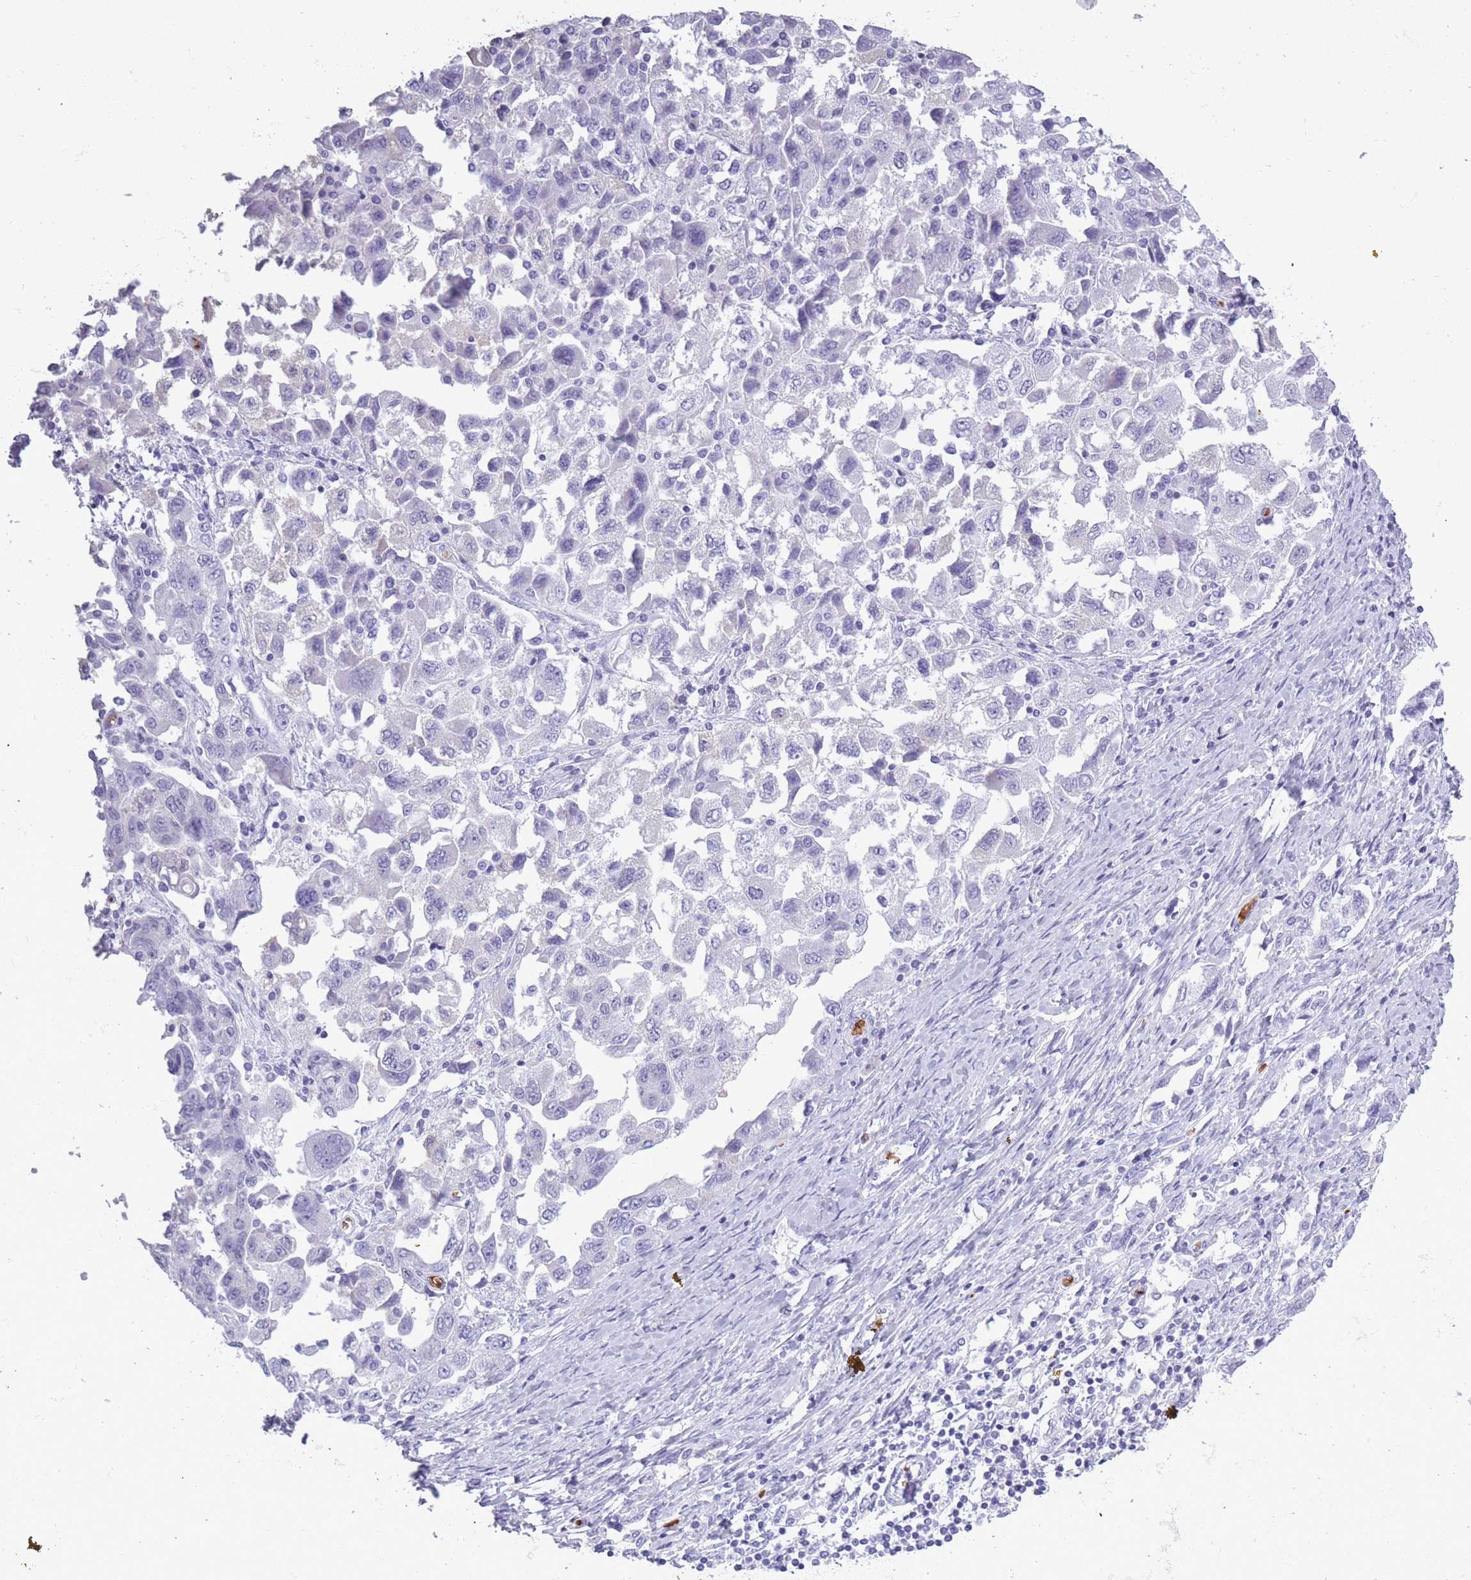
{"staining": {"intensity": "negative", "quantity": "none", "location": "none"}, "tissue": "ovarian cancer", "cell_type": "Tumor cells", "image_type": "cancer", "snomed": [{"axis": "morphology", "description": "Carcinoma, NOS"}, {"axis": "morphology", "description": "Cystadenocarcinoma, serous, NOS"}, {"axis": "topography", "description": "Ovary"}], "caption": "Immunohistochemistry photomicrograph of neoplastic tissue: human ovarian cancer stained with DAB (3,3'-diaminobenzidine) shows no significant protein expression in tumor cells. (Stains: DAB IHC with hematoxylin counter stain, Microscopy: brightfield microscopy at high magnification).", "gene": "OR7C1", "patient": {"sex": "female", "age": 69}}